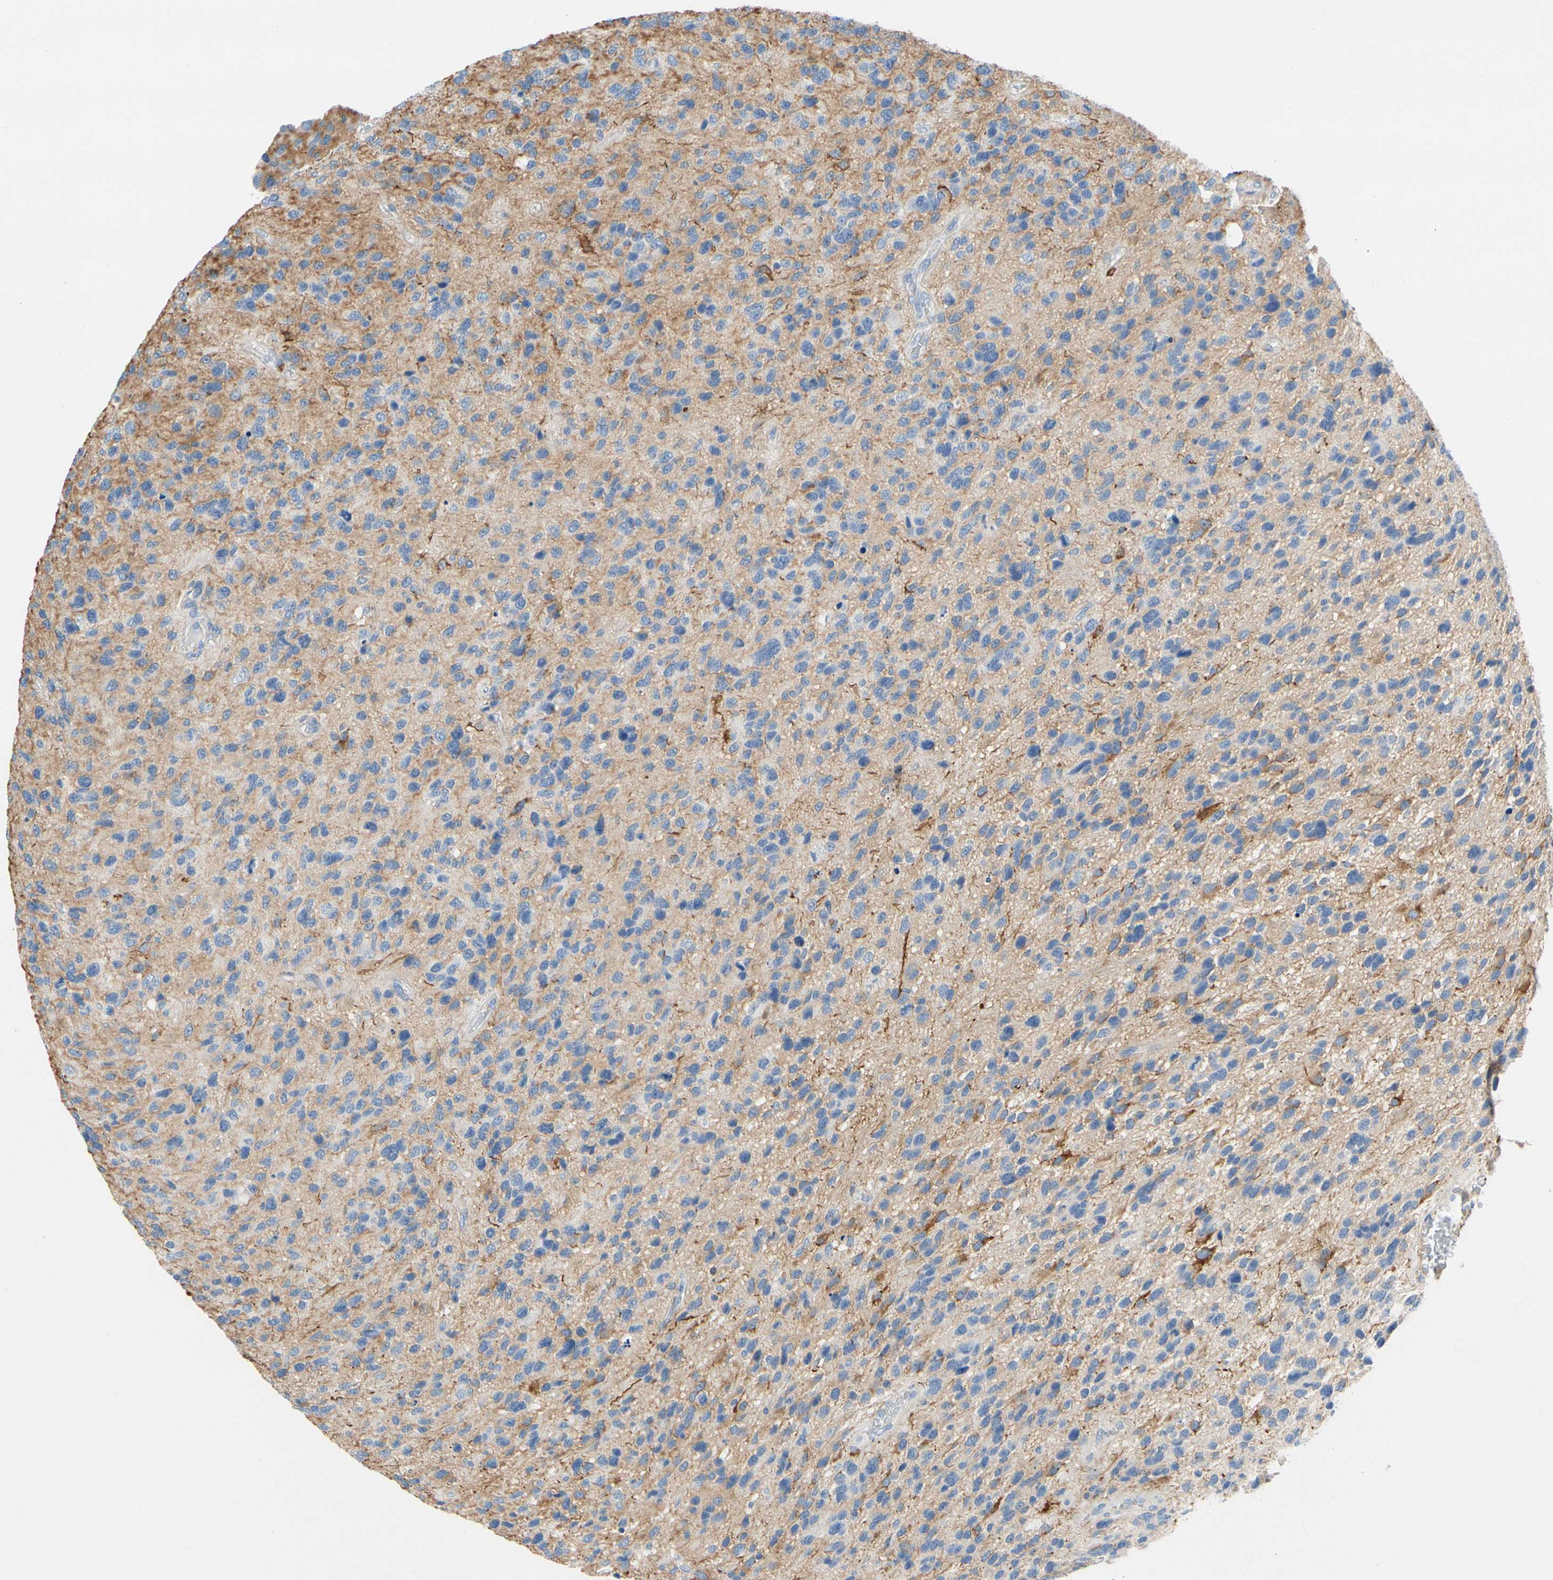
{"staining": {"intensity": "negative", "quantity": "none", "location": "none"}, "tissue": "glioma", "cell_type": "Tumor cells", "image_type": "cancer", "snomed": [{"axis": "morphology", "description": "Glioma, malignant, High grade"}, {"axis": "topography", "description": "Brain"}], "caption": "An IHC image of high-grade glioma (malignant) is shown. There is no staining in tumor cells of high-grade glioma (malignant).", "gene": "CCM2L", "patient": {"sex": "female", "age": 58}}